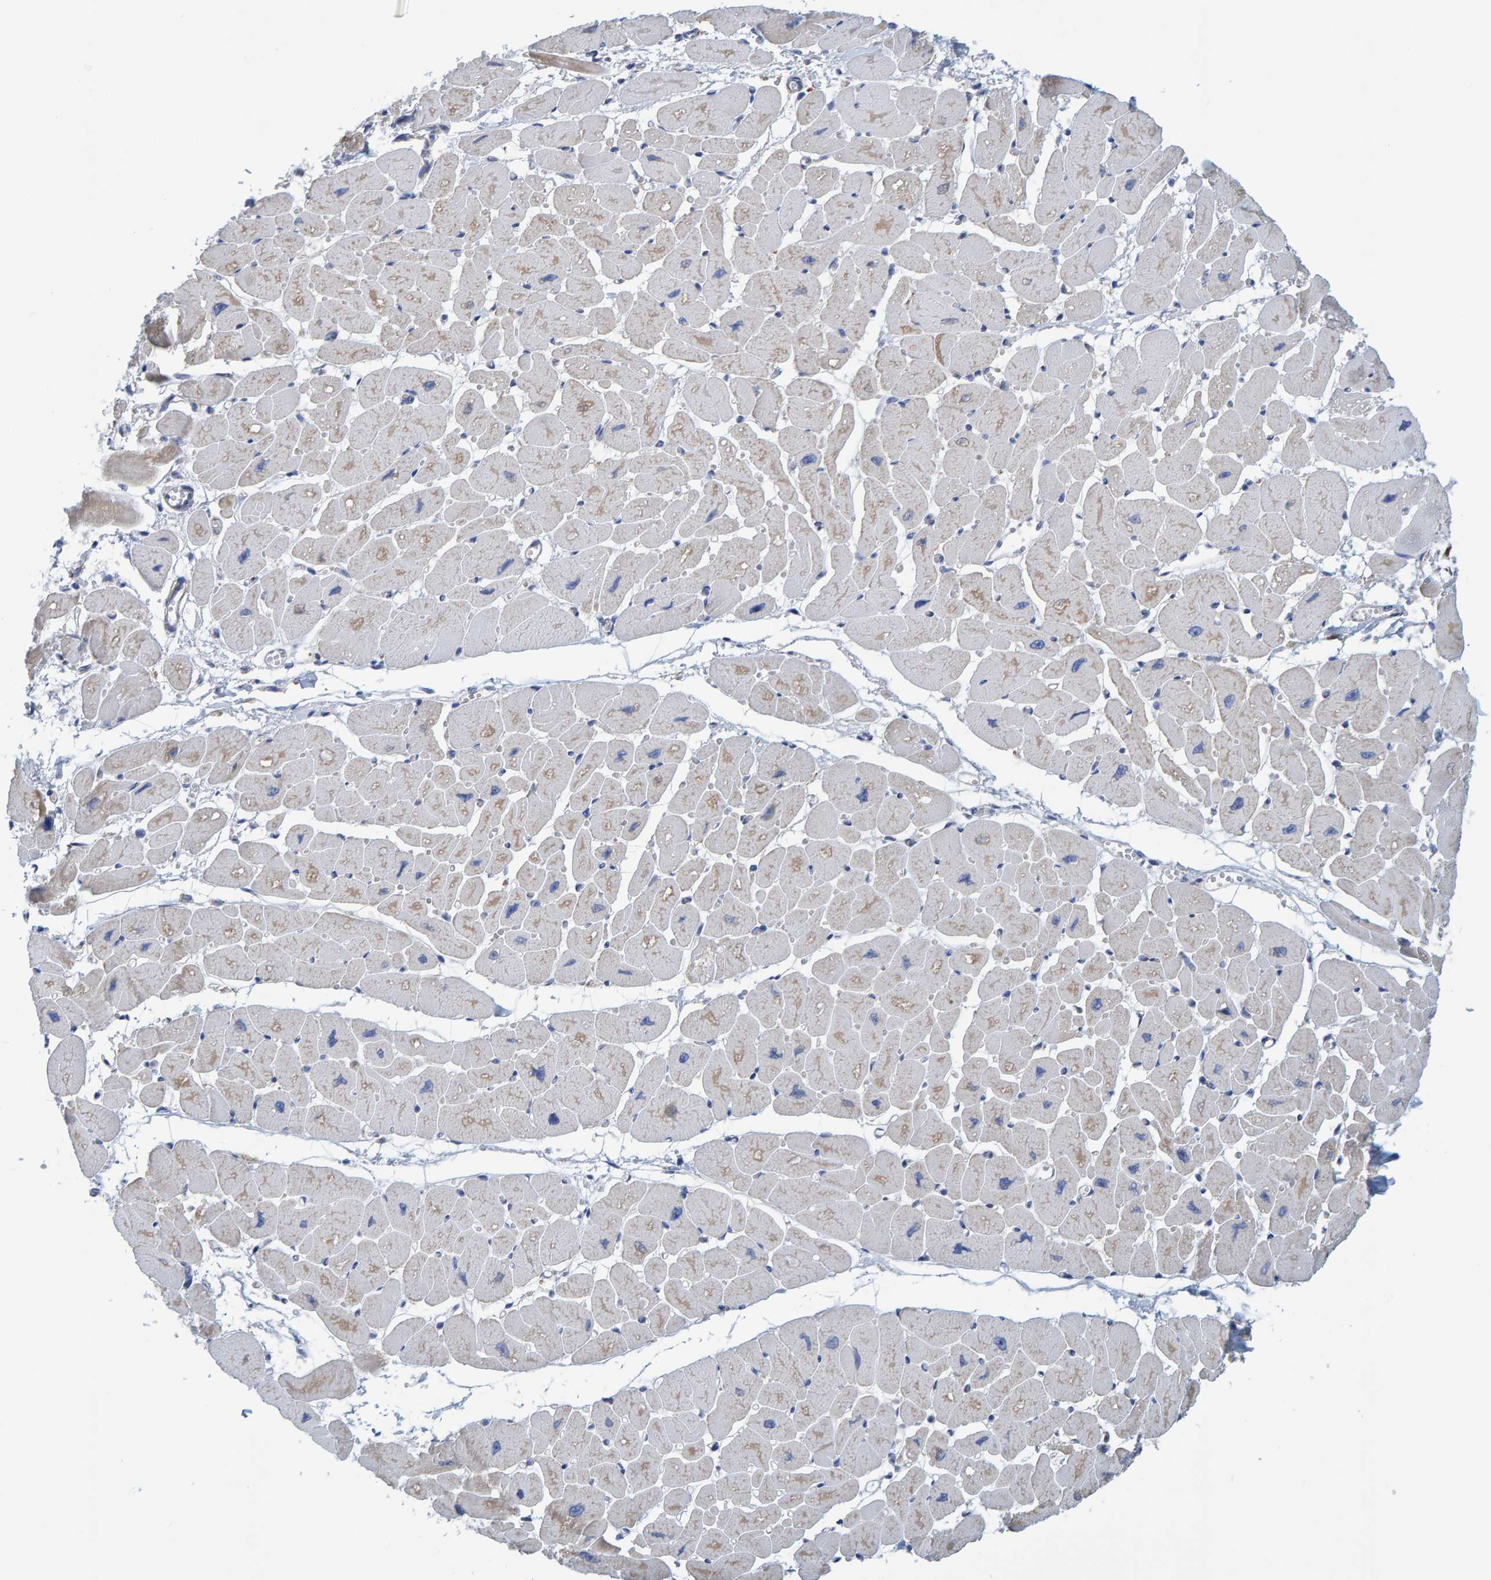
{"staining": {"intensity": "moderate", "quantity": "25%-75%", "location": "cytoplasmic/membranous"}, "tissue": "heart muscle", "cell_type": "Cardiomyocytes", "image_type": "normal", "snomed": [{"axis": "morphology", "description": "Normal tissue, NOS"}, {"axis": "topography", "description": "Heart"}], "caption": "Normal heart muscle was stained to show a protein in brown. There is medium levels of moderate cytoplasmic/membranous staining in approximately 25%-75% of cardiomyocytes.", "gene": "MRPS7", "patient": {"sex": "female", "age": 54}}